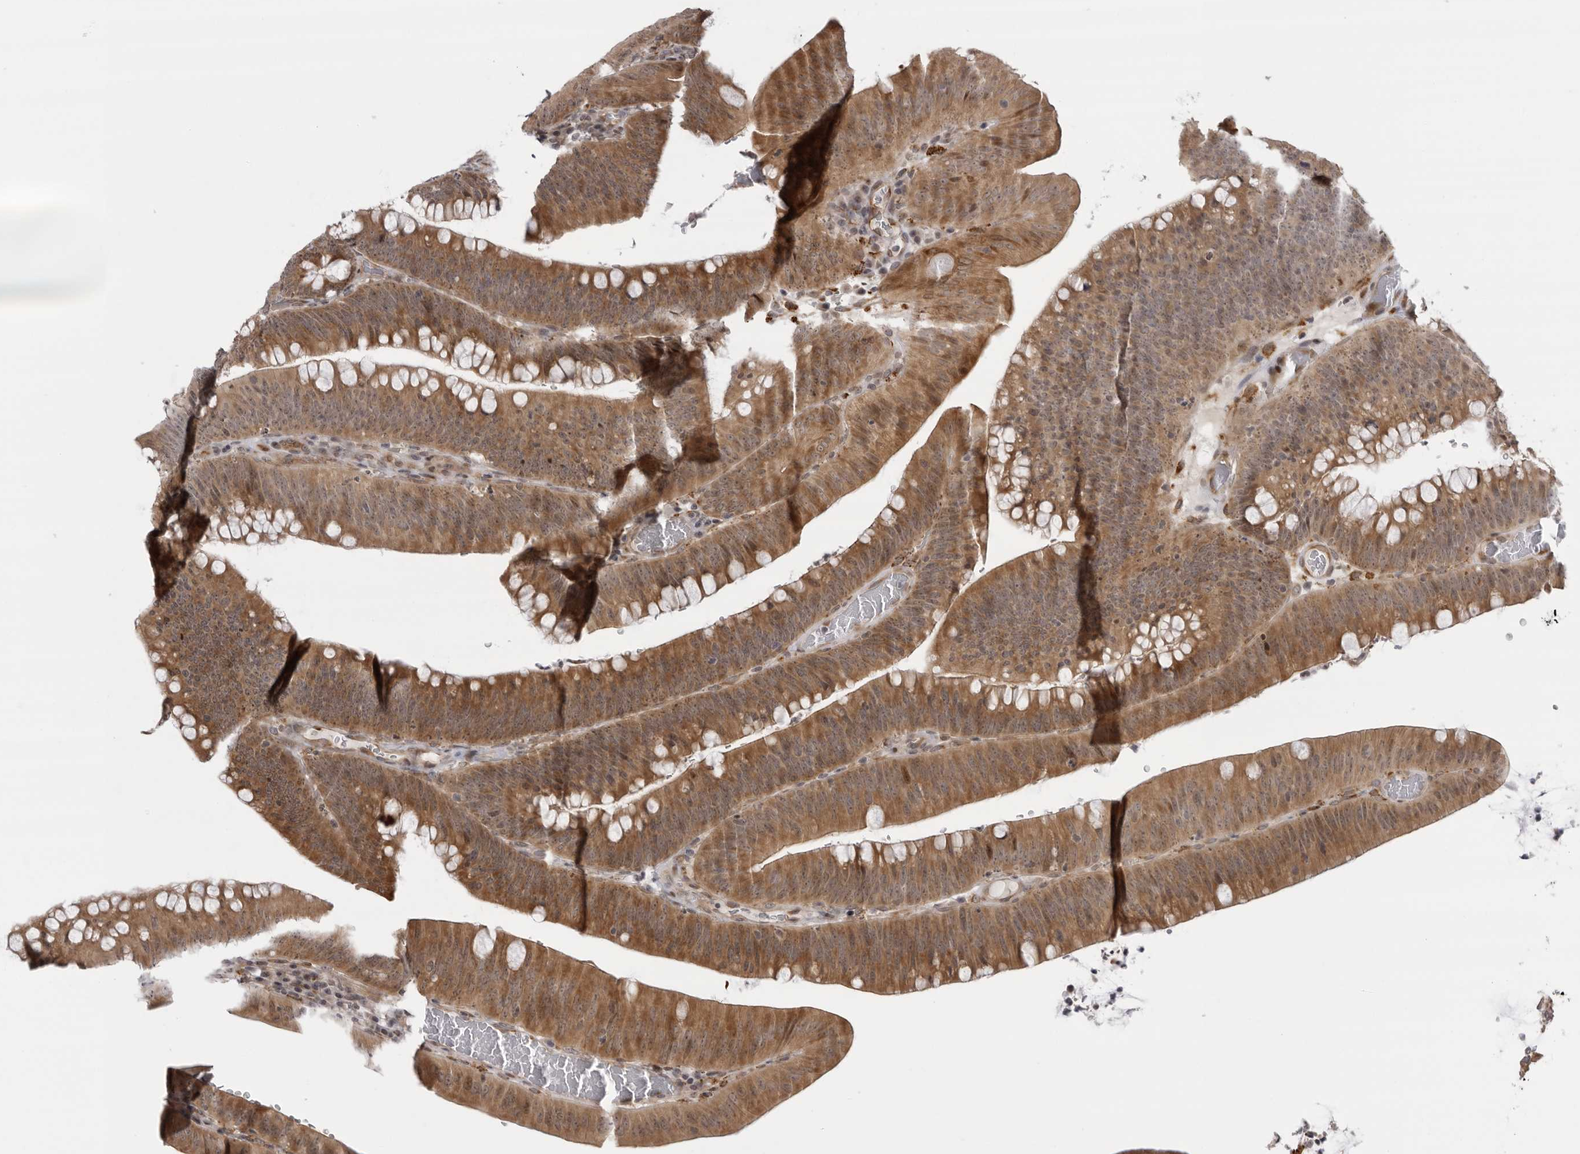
{"staining": {"intensity": "moderate", "quantity": ">75%", "location": "cytoplasmic/membranous"}, "tissue": "colorectal cancer", "cell_type": "Tumor cells", "image_type": "cancer", "snomed": [{"axis": "morphology", "description": "Normal tissue, NOS"}, {"axis": "topography", "description": "Colon"}], "caption": "Colorectal cancer tissue shows moderate cytoplasmic/membranous expression in approximately >75% of tumor cells, visualized by immunohistochemistry. (IHC, brightfield microscopy, high magnification).", "gene": "DNAH14", "patient": {"sex": "female", "age": 82}}